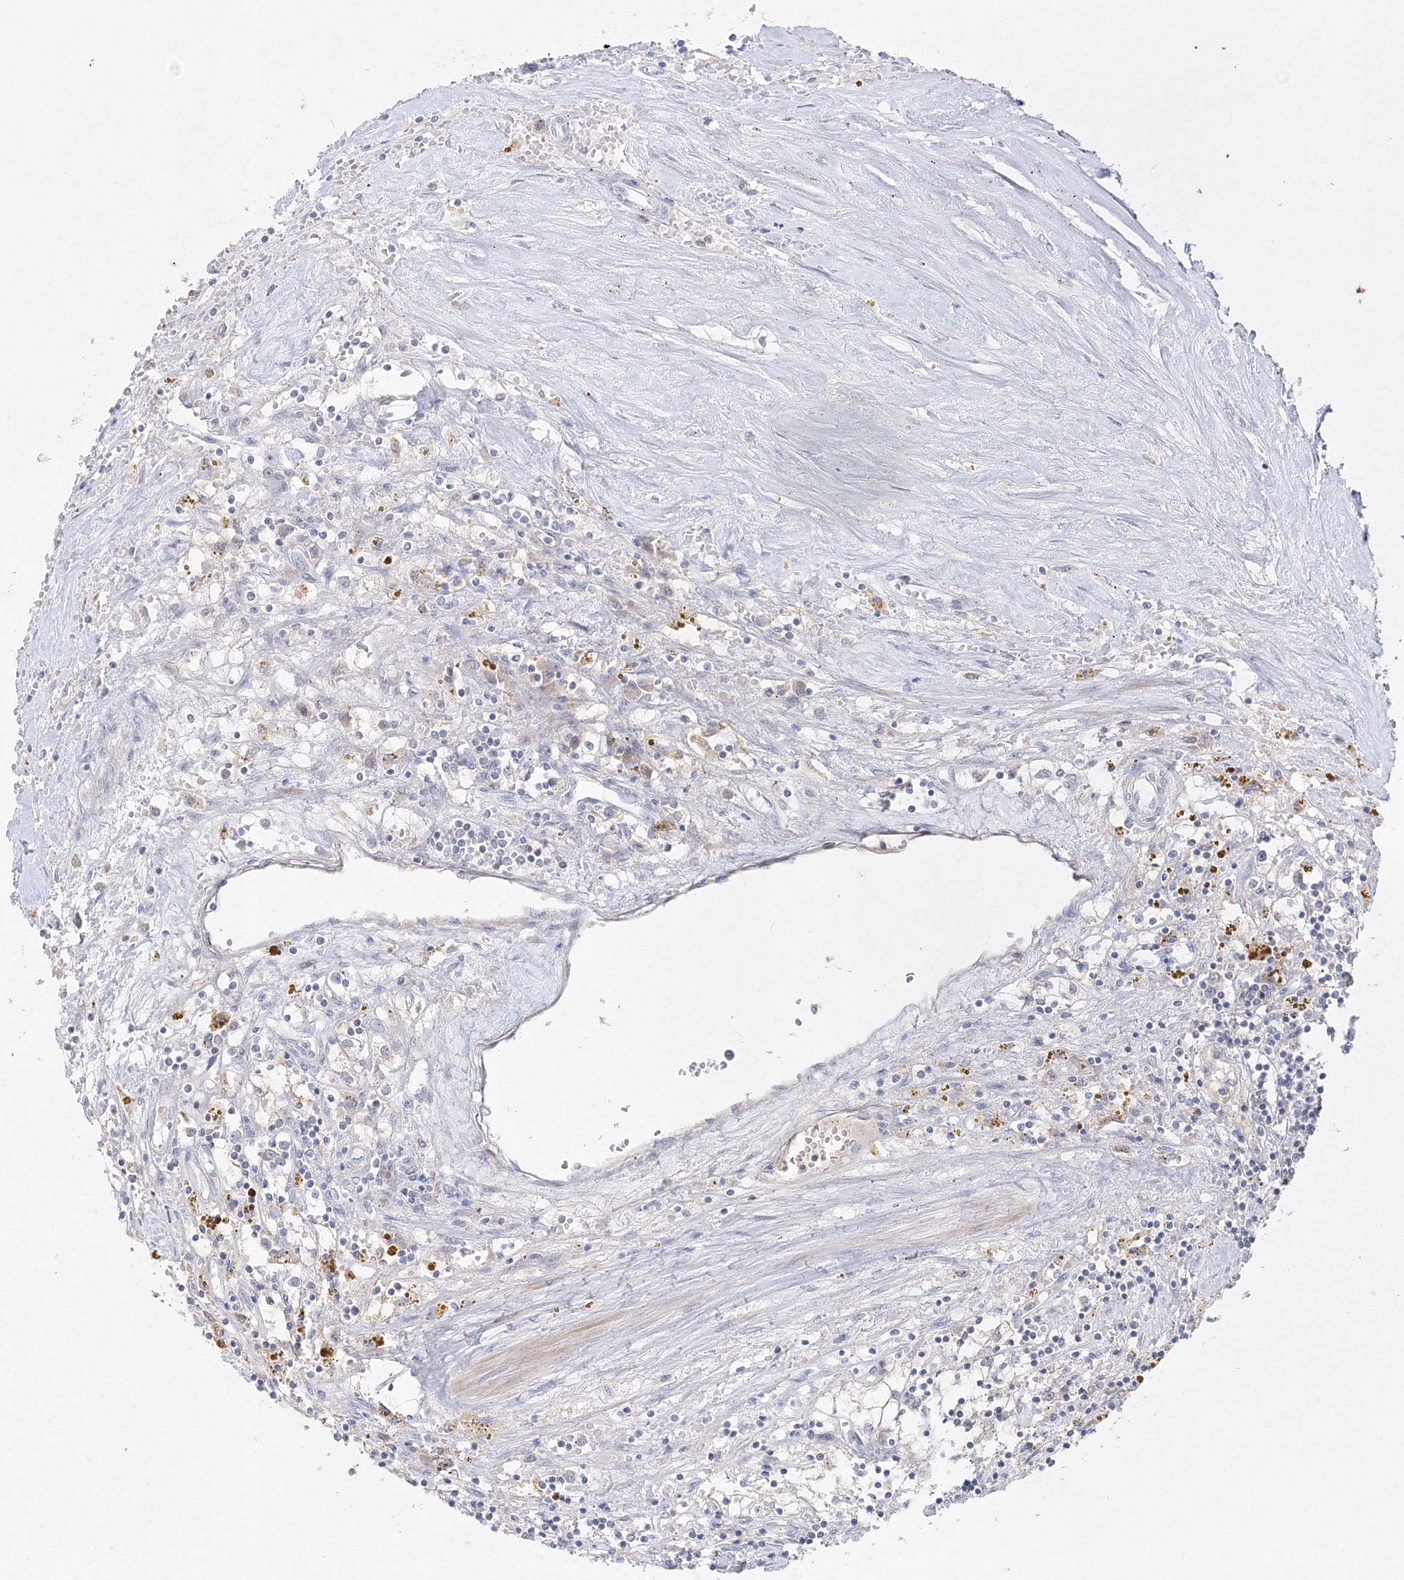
{"staining": {"intensity": "negative", "quantity": "none", "location": "none"}, "tissue": "renal cancer", "cell_type": "Tumor cells", "image_type": "cancer", "snomed": [{"axis": "morphology", "description": "Adenocarcinoma, NOS"}, {"axis": "topography", "description": "Kidney"}], "caption": "Tumor cells show no significant protein positivity in renal adenocarcinoma. (Stains: DAB (3,3'-diaminobenzidine) immunohistochemistry with hematoxylin counter stain, Microscopy: brightfield microscopy at high magnification).", "gene": "FBXL8", "patient": {"sex": "male", "age": 56}}